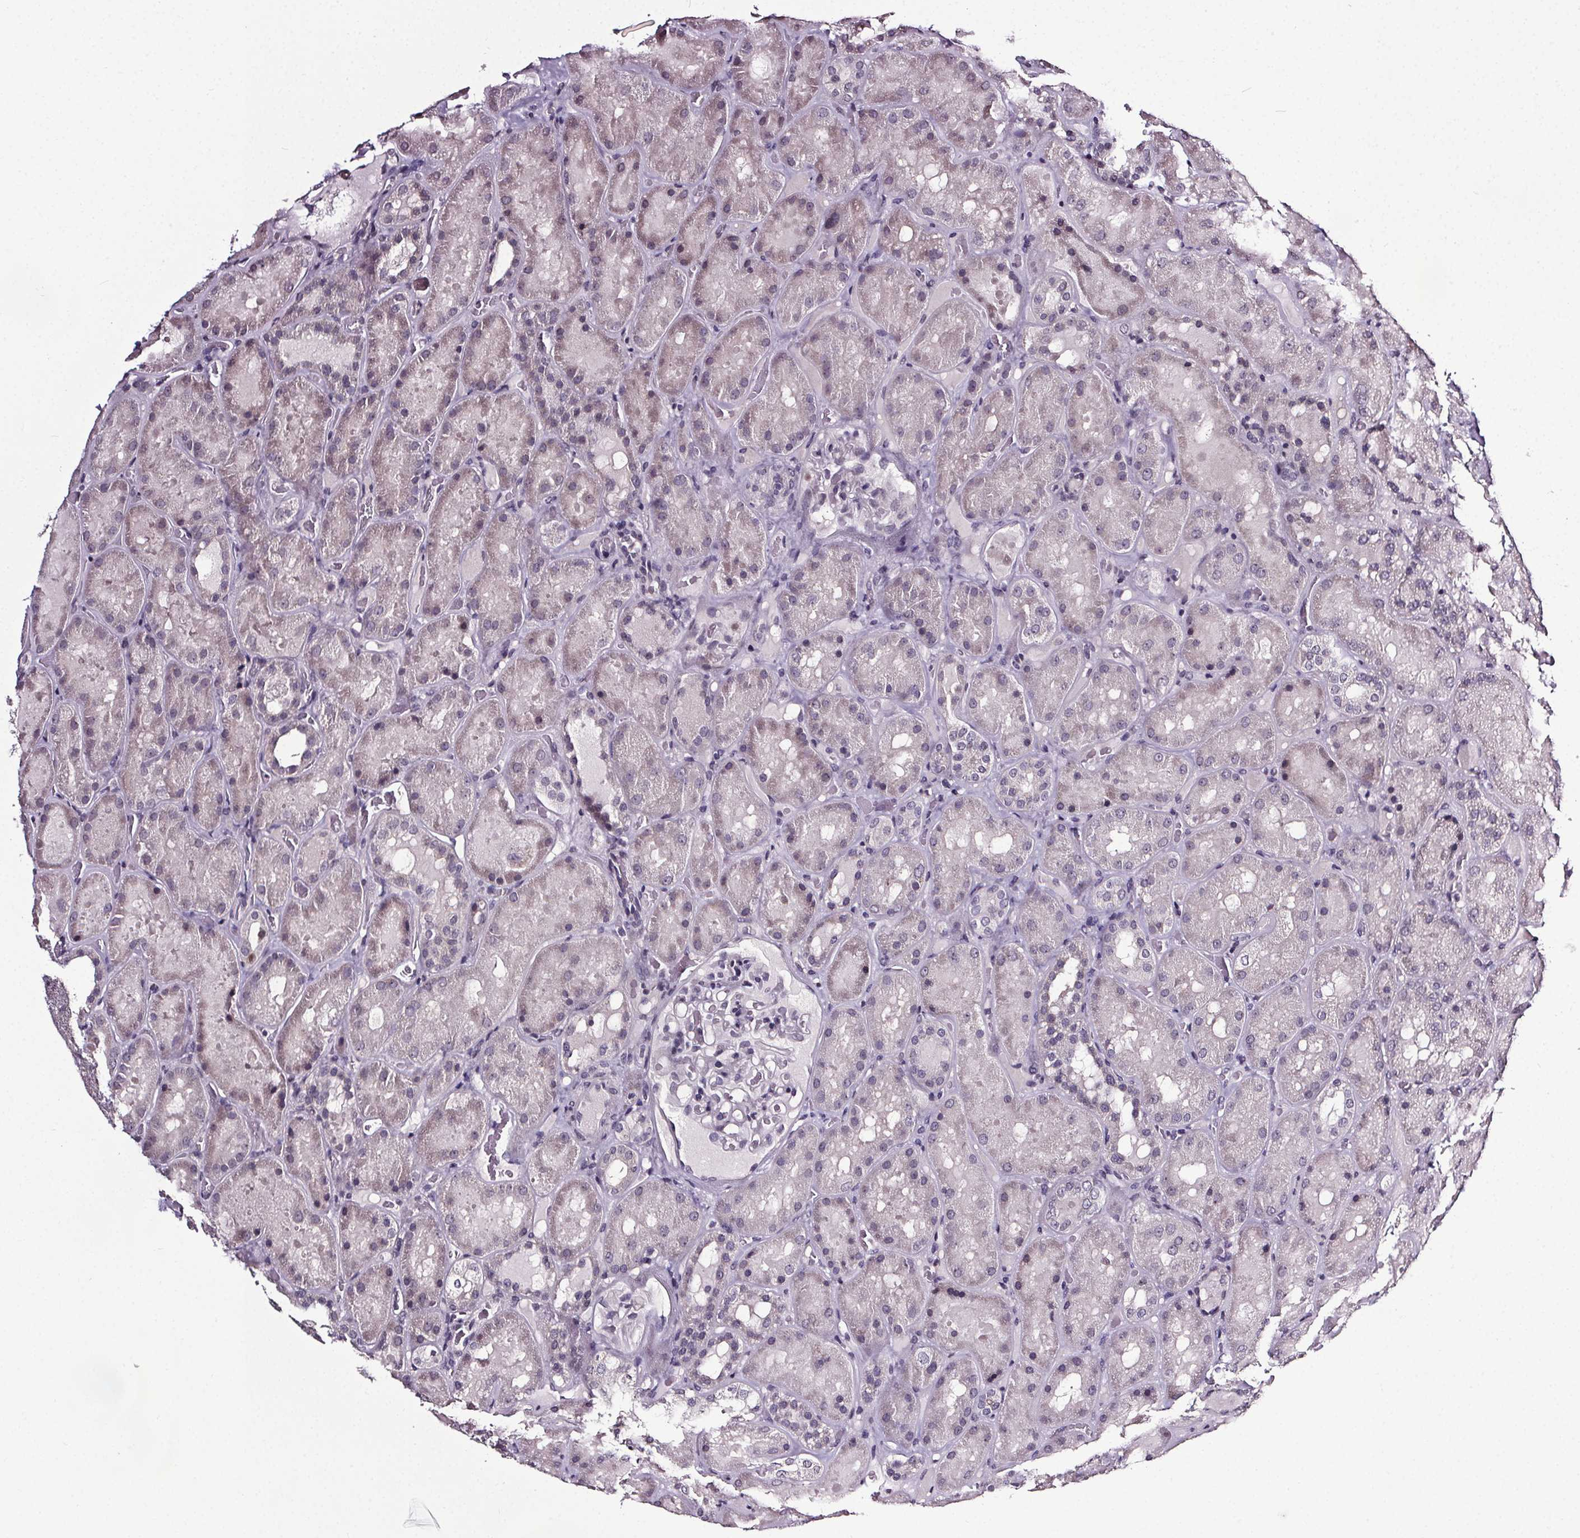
{"staining": {"intensity": "negative", "quantity": "none", "location": "none"}, "tissue": "kidney", "cell_type": "Cells in glomeruli", "image_type": "normal", "snomed": [{"axis": "morphology", "description": "Normal tissue, NOS"}, {"axis": "topography", "description": "Kidney"}], "caption": "Immunohistochemical staining of normal human kidney reveals no significant staining in cells in glomeruli.", "gene": "NKX6", "patient": {"sex": "male", "age": 73}}